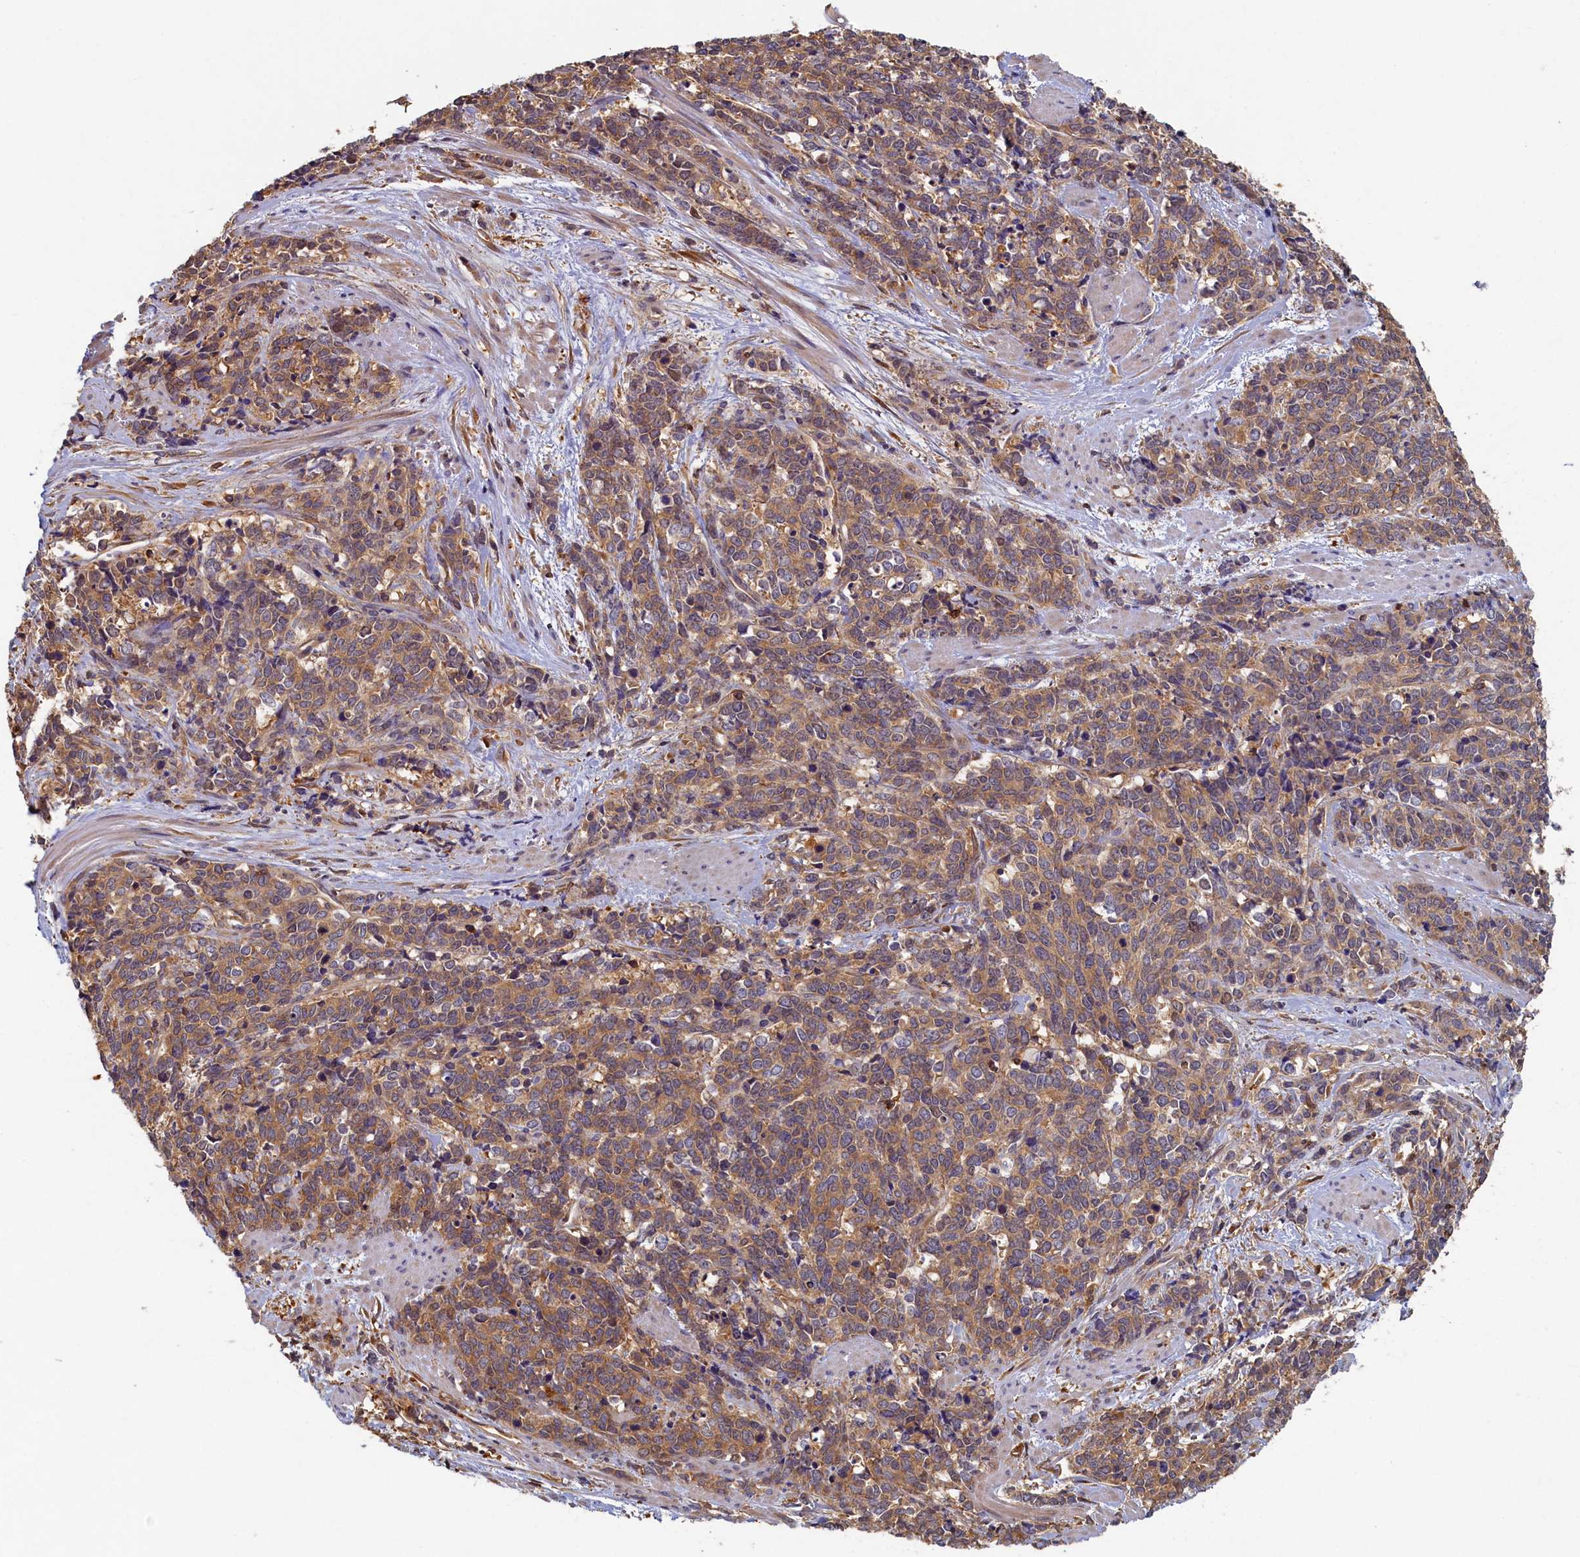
{"staining": {"intensity": "moderate", "quantity": ">75%", "location": "cytoplasmic/membranous"}, "tissue": "cervical cancer", "cell_type": "Tumor cells", "image_type": "cancer", "snomed": [{"axis": "morphology", "description": "Squamous cell carcinoma, NOS"}, {"axis": "topography", "description": "Cervix"}], "caption": "The image shows a brown stain indicating the presence of a protein in the cytoplasmic/membranous of tumor cells in cervical cancer.", "gene": "TIMM8B", "patient": {"sex": "female", "age": 60}}